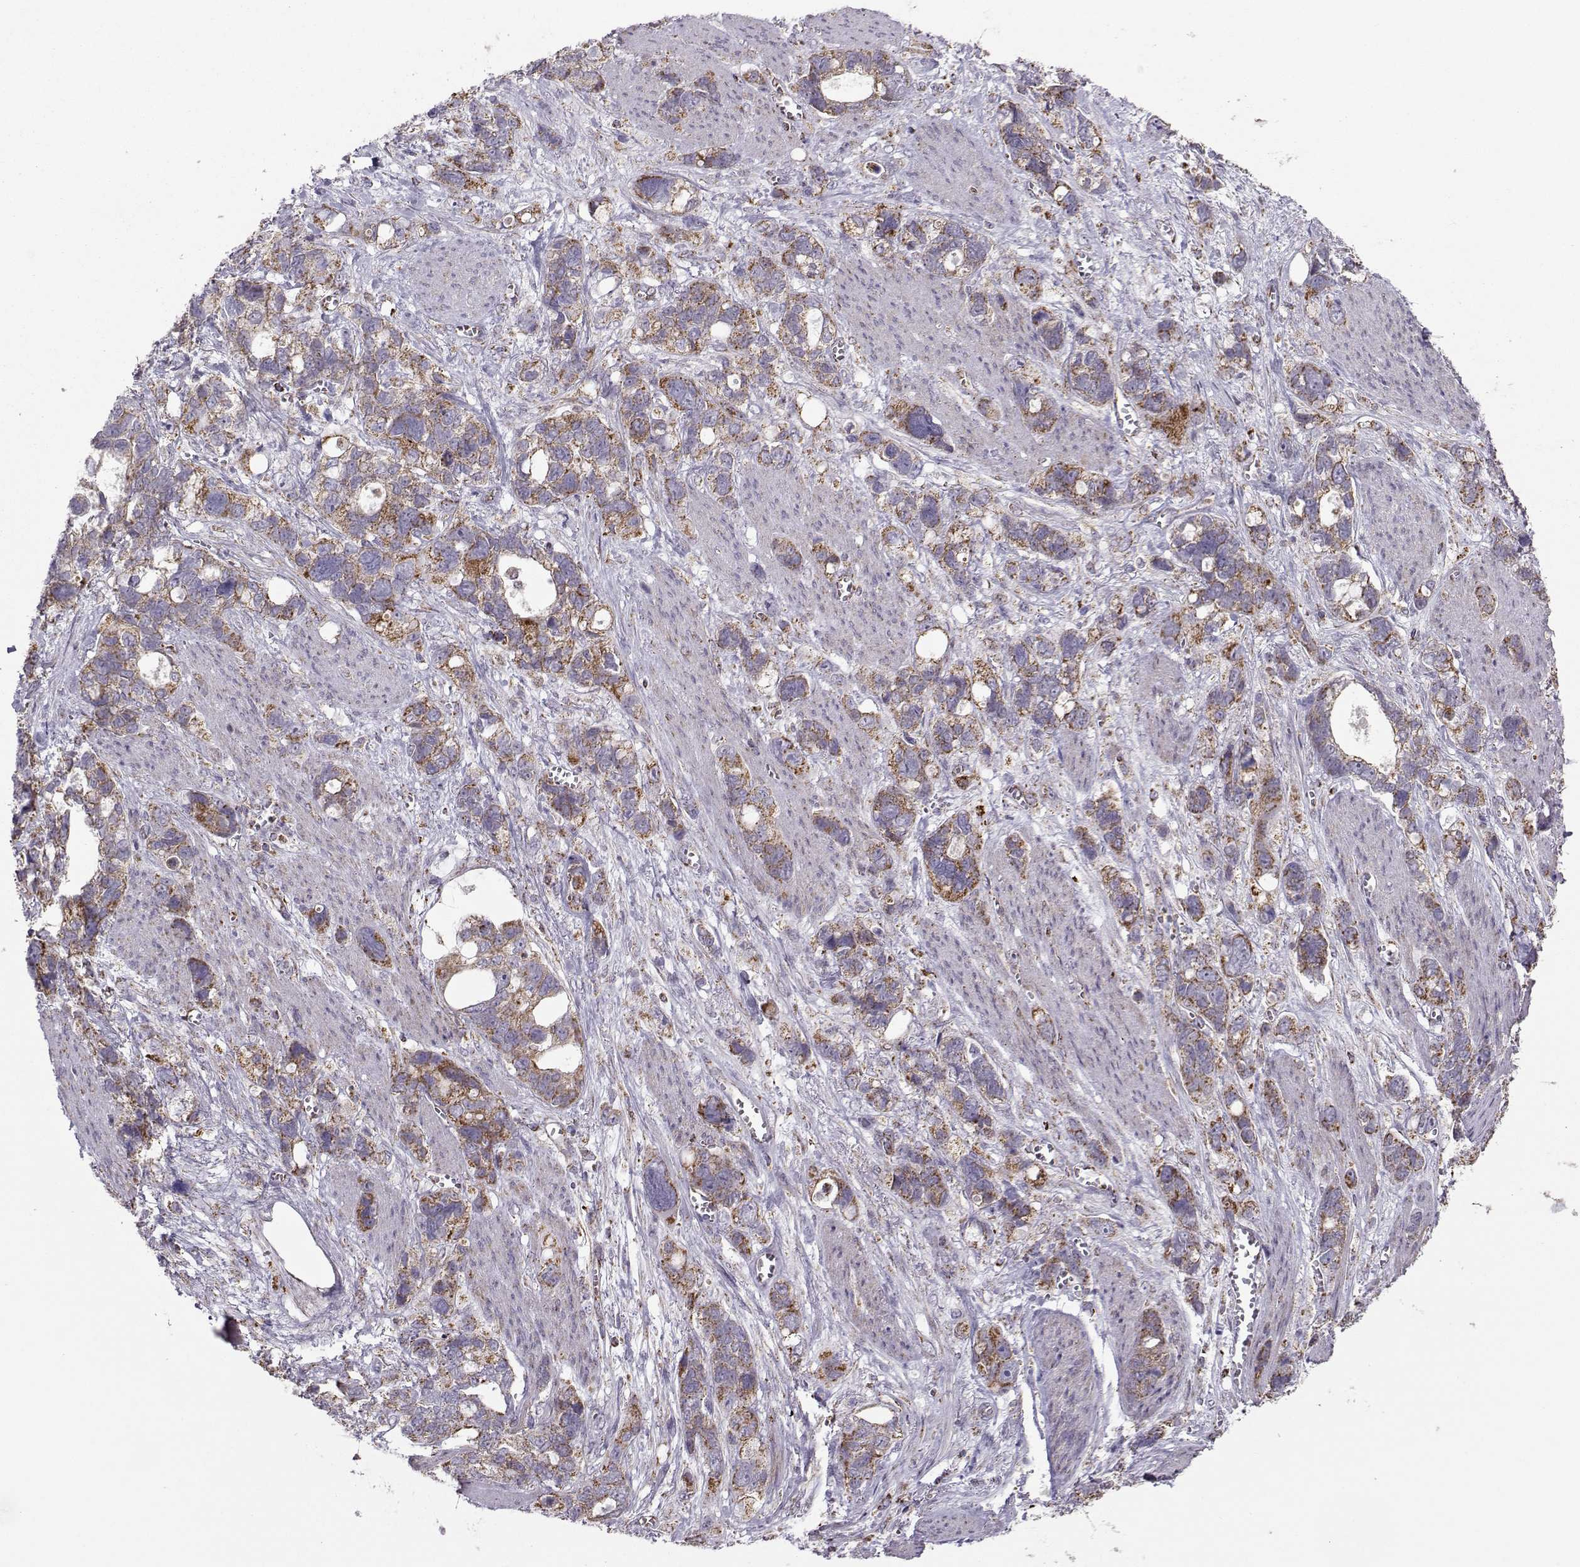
{"staining": {"intensity": "moderate", "quantity": ">75%", "location": "cytoplasmic/membranous"}, "tissue": "stomach cancer", "cell_type": "Tumor cells", "image_type": "cancer", "snomed": [{"axis": "morphology", "description": "Adenocarcinoma, NOS"}, {"axis": "topography", "description": "Stomach, upper"}], "caption": "DAB (3,3'-diaminobenzidine) immunohistochemical staining of stomach cancer (adenocarcinoma) exhibits moderate cytoplasmic/membranous protein positivity in about >75% of tumor cells.", "gene": "NECAB3", "patient": {"sex": "female", "age": 81}}